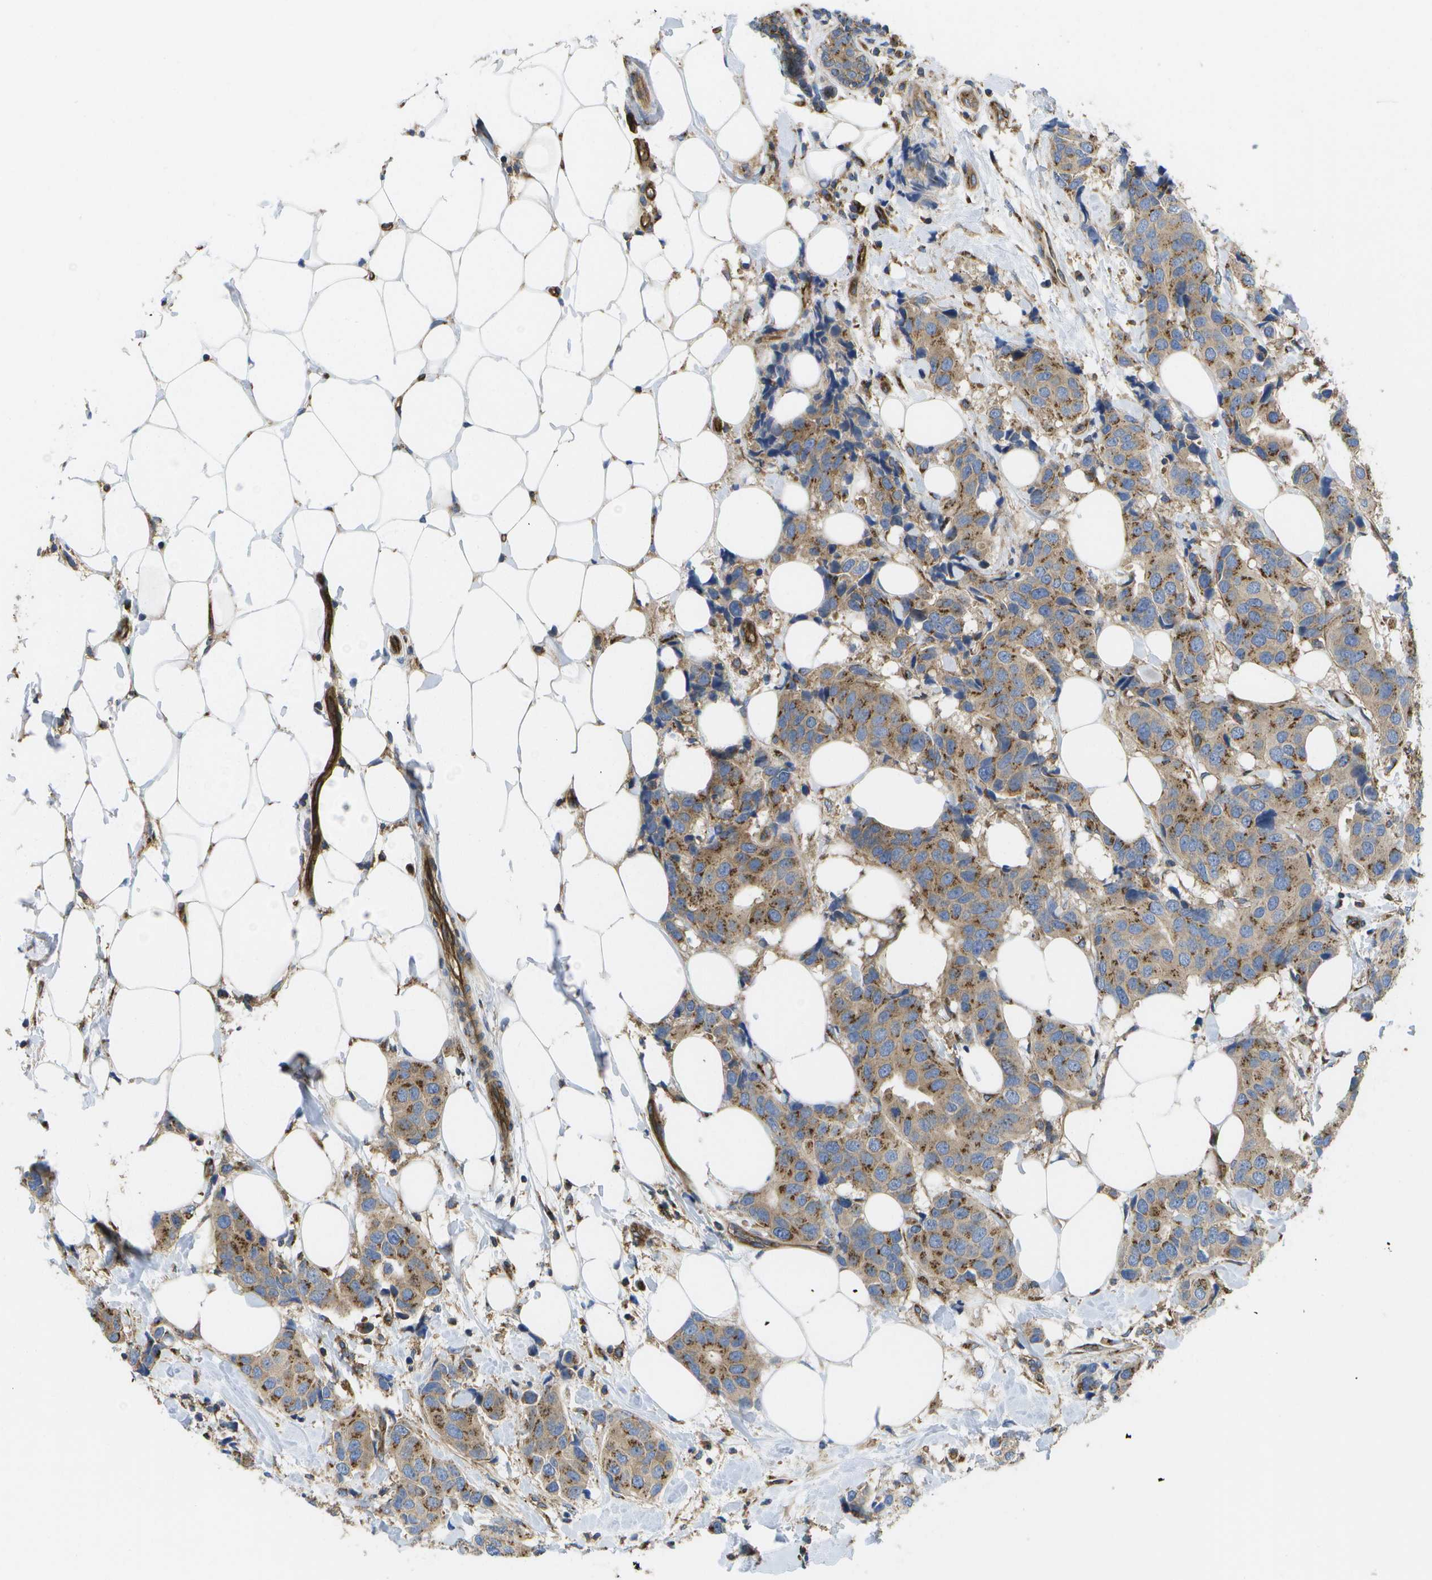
{"staining": {"intensity": "moderate", "quantity": ">75%", "location": "cytoplasmic/membranous"}, "tissue": "breast cancer", "cell_type": "Tumor cells", "image_type": "cancer", "snomed": [{"axis": "morphology", "description": "Normal tissue, NOS"}, {"axis": "morphology", "description": "Duct carcinoma"}, {"axis": "topography", "description": "Breast"}], "caption": "Immunohistochemical staining of human breast cancer exhibits medium levels of moderate cytoplasmic/membranous protein positivity in about >75% of tumor cells.", "gene": "BST2", "patient": {"sex": "female", "age": 39}}